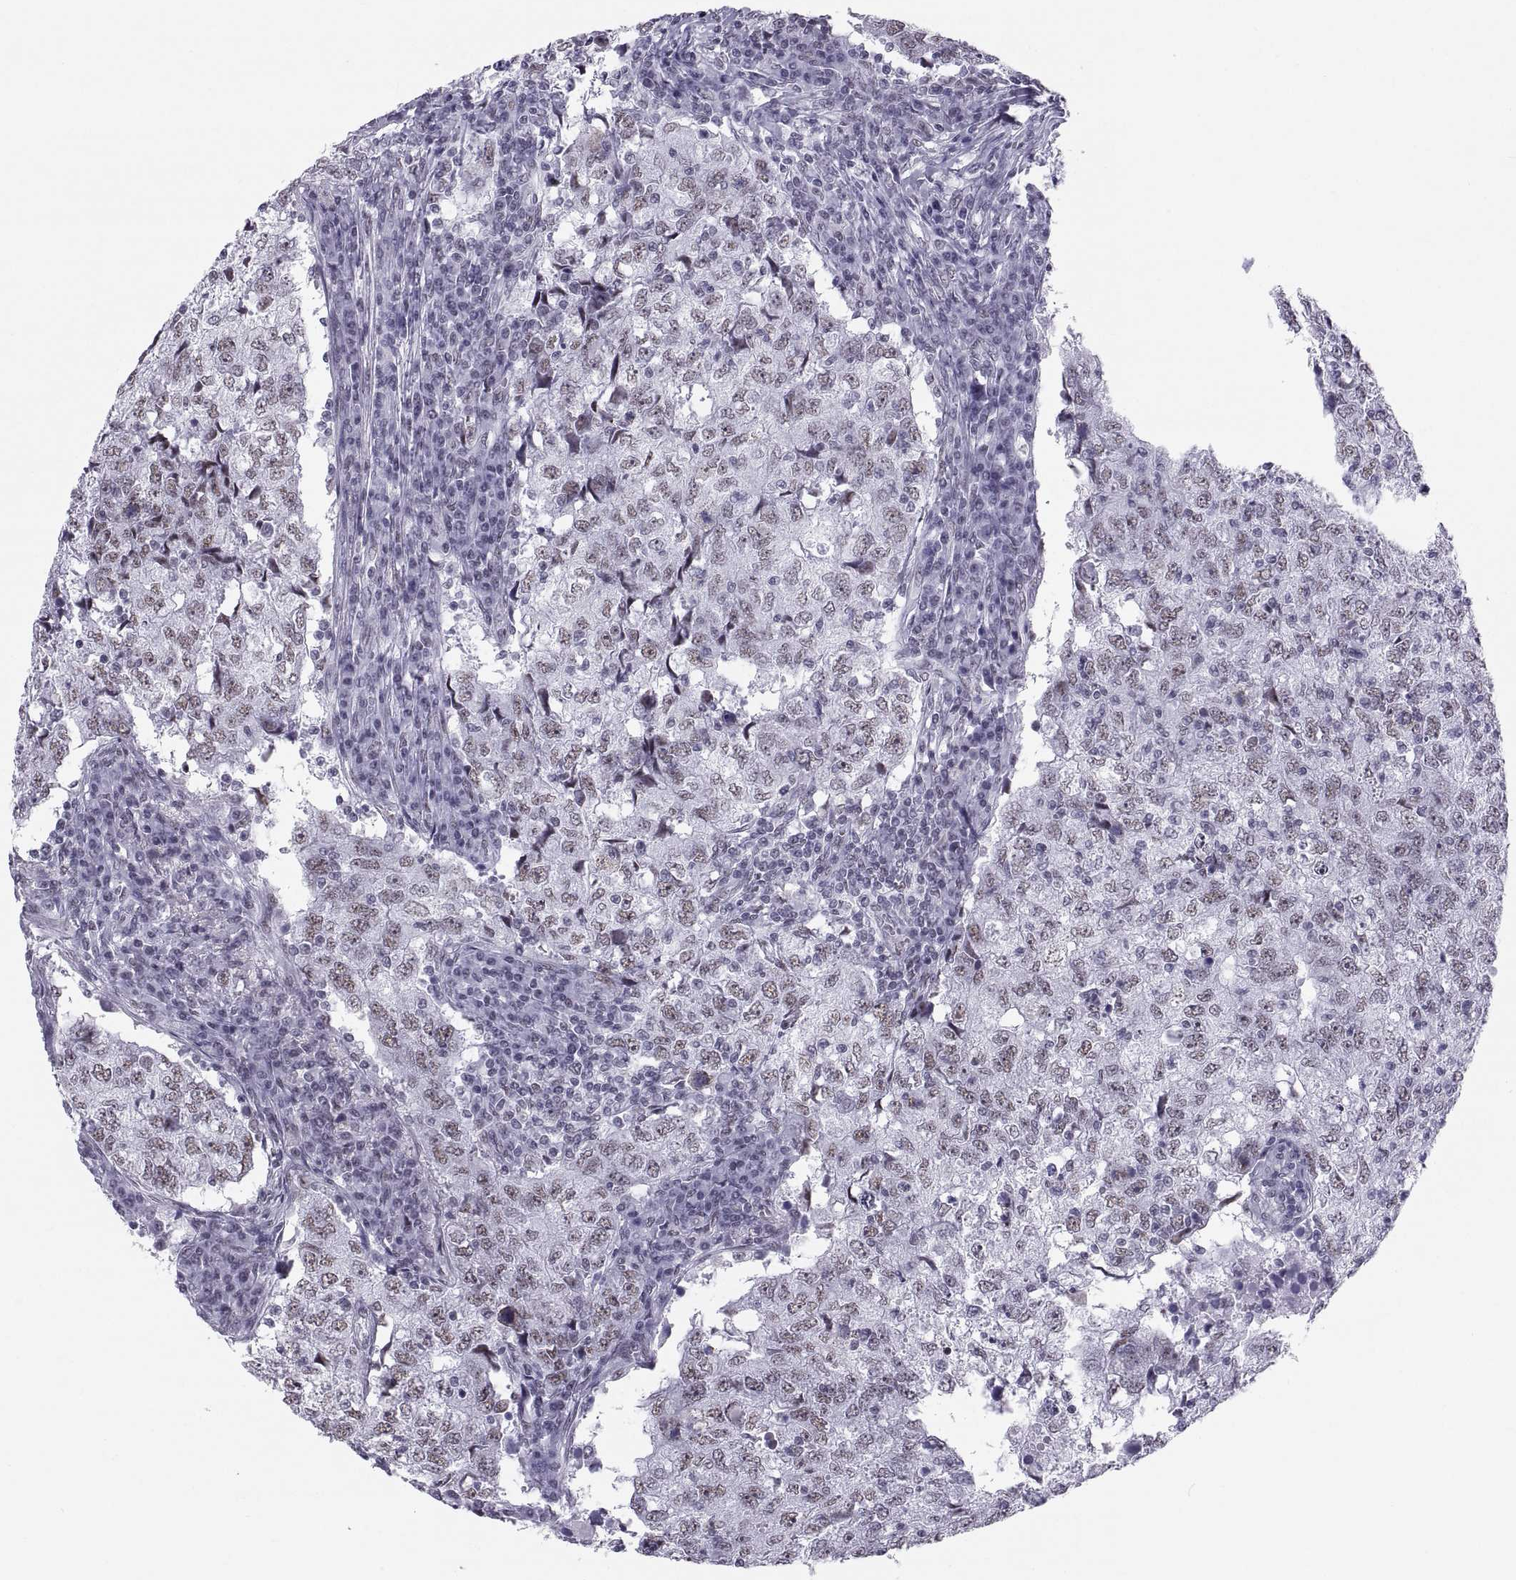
{"staining": {"intensity": "weak", "quantity": "25%-75%", "location": "nuclear"}, "tissue": "breast cancer", "cell_type": "Tumor cells", "image_type": "cancer", "snomed": [{"axis": "morphology", "description": "Duct carcinoma"}, {"axis": "topography", "description": "Breast"}], "caption": "Breast invasive ductal carcinoma stained for a protein (brown) reveals weak nuclear positive positivity in approximately 25%-75% of tumor cells.", "gene": "NEUROD6", "patient": {"sex": "female", "age": 30}}